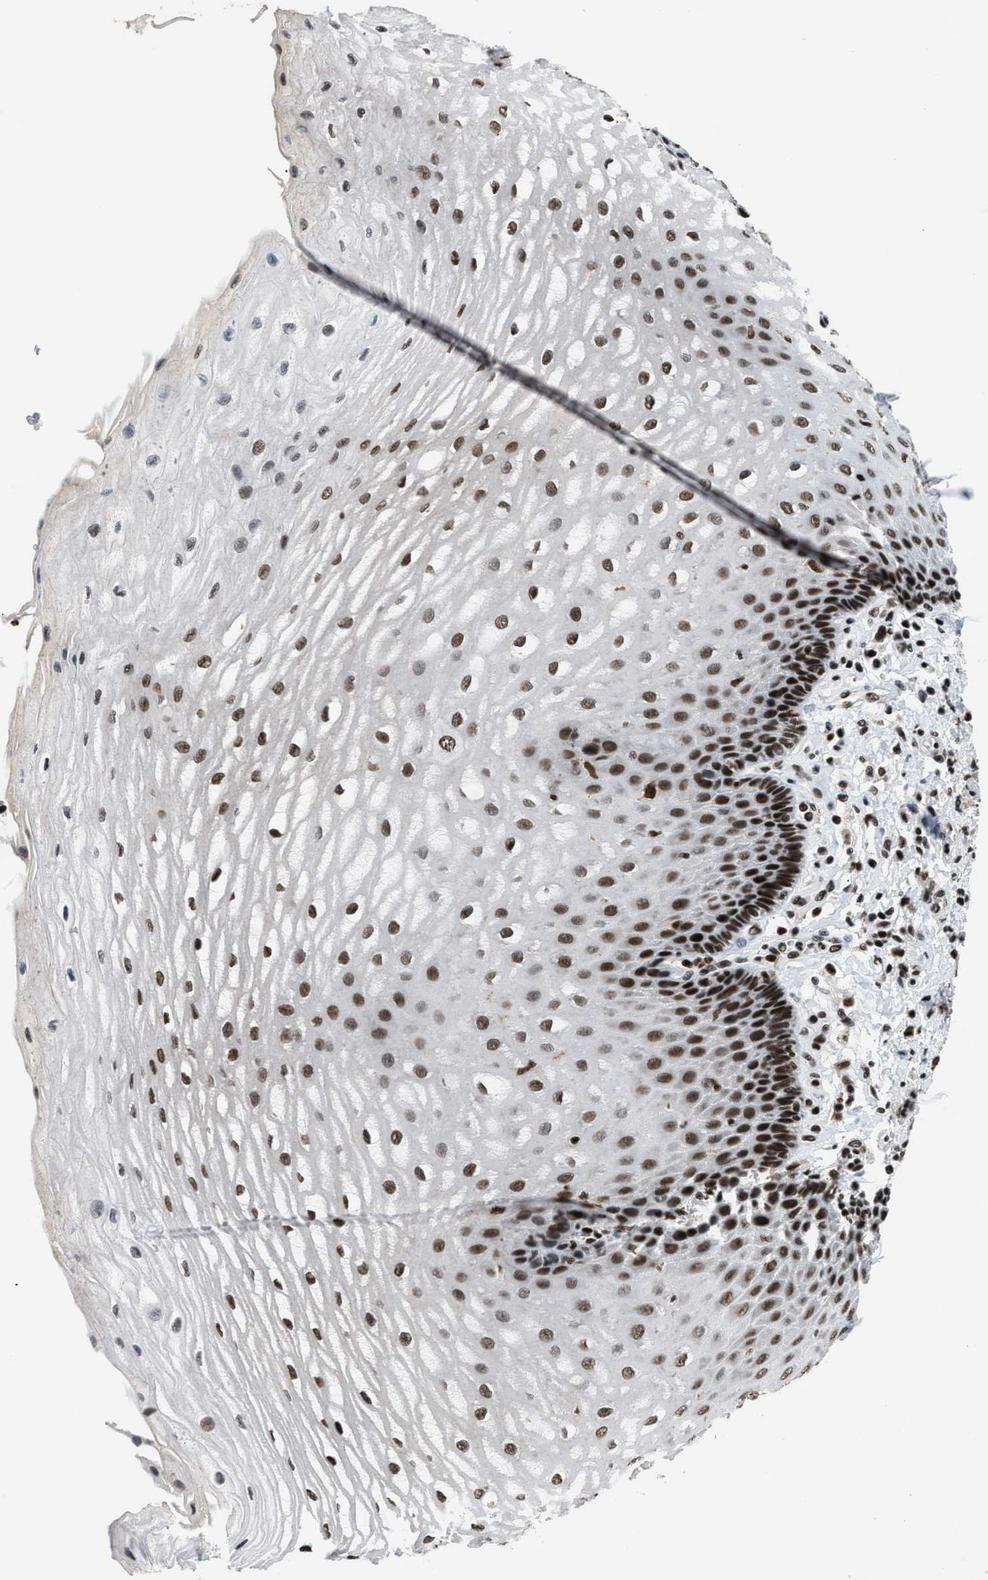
{"staining": {"intensity": "strong", "quantity": ">75%", "location": "nuclear"}, "tissue": "esophagus", "cell_type": "Squamous epithelial cells", "image_type": "normal", "snomed": [{"axis": "morphology", "description": "Normal tissue, NOS"}, {"axis": "topography", "description": "Esophagus"}], "caption": "An immunohistochemistry (IHC) histopathology image of unremarkable tissue is shown. Protein staining in brown shows strong nuclear positivity in esophagus within squamous epithelial cells. (brown staining indicates protein expression, while blue staining denotes nuclei).", "gene": "RAD21", "patient": {"sex": "male", "age": 54}}